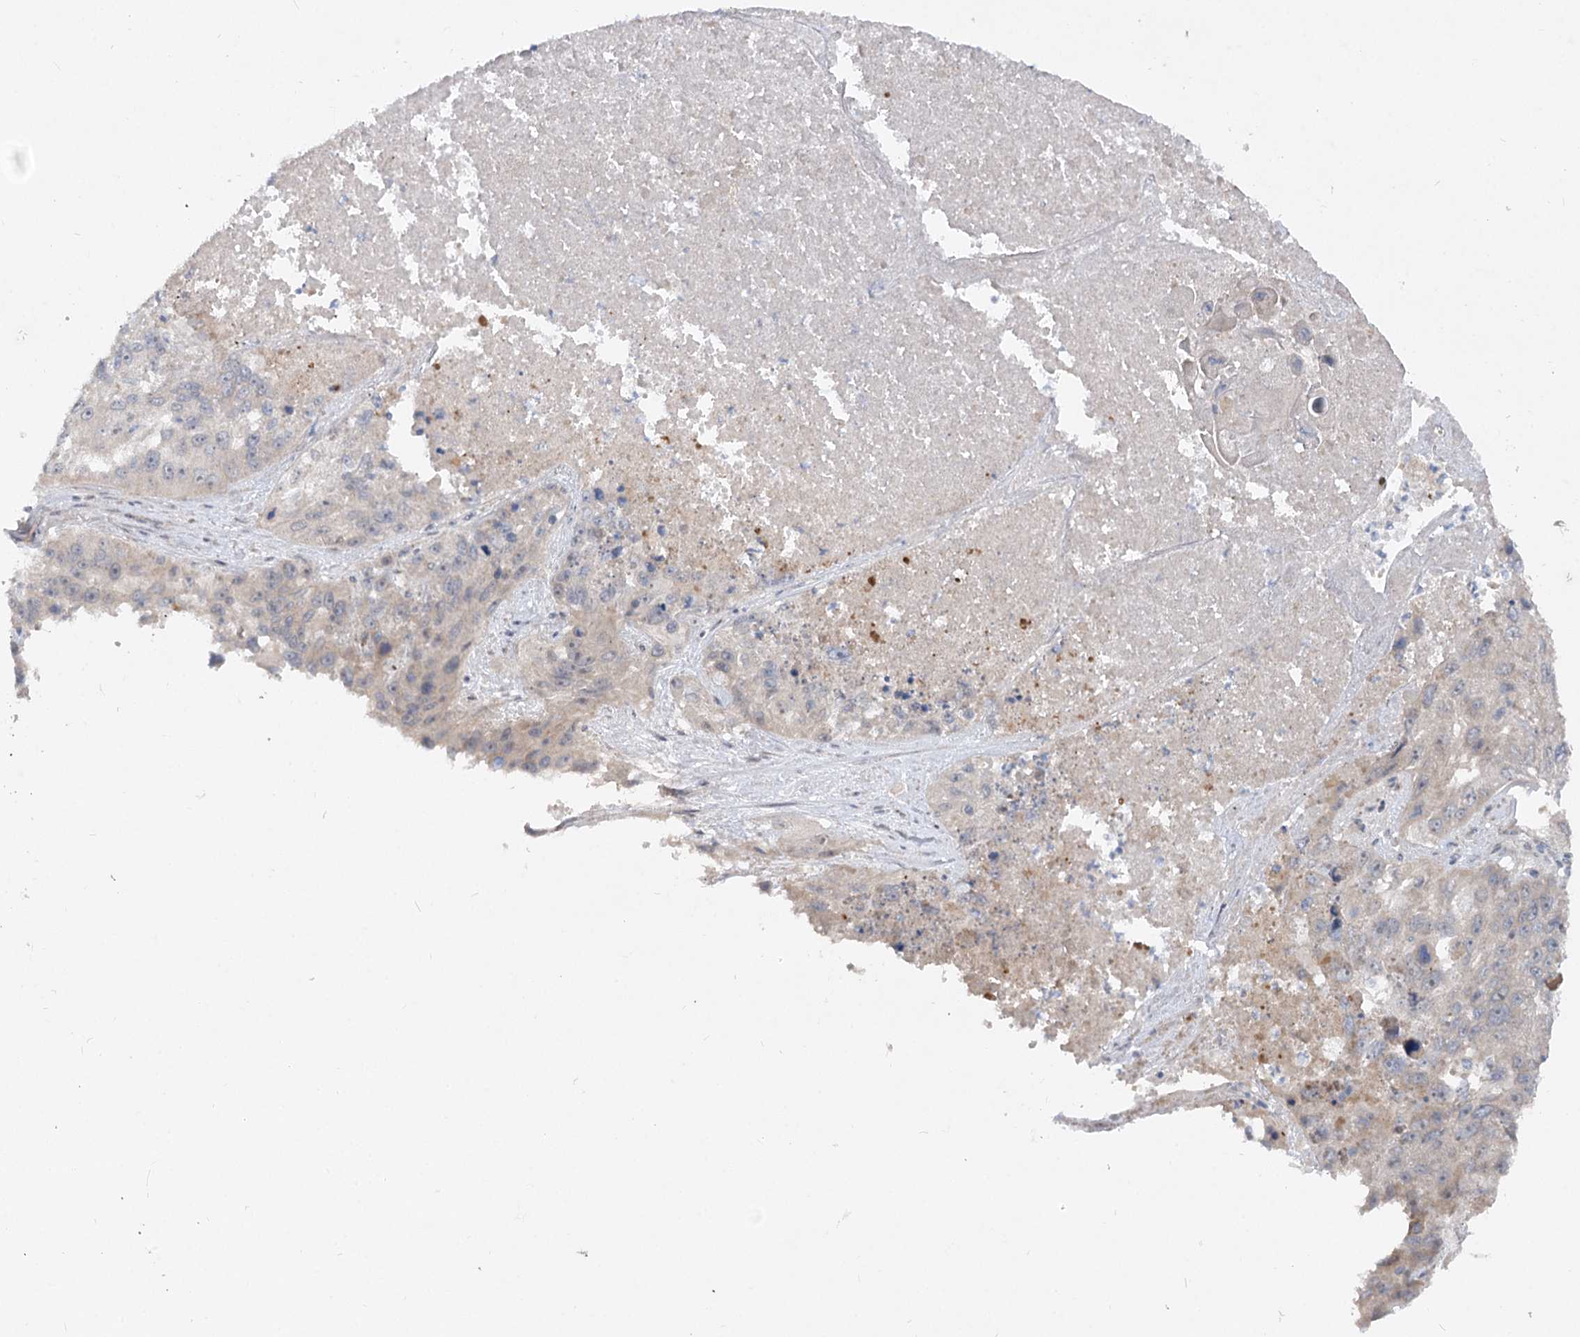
{"staining": {"intensity": "negative", "quantity": "none", "location": "none"}, "tissue": "lung cancer", "cell_type": "Tumor cells", "image_type": "cancer", "snomed": [{"axis": "morphology", "description": "Squamous cell carcinoma, NOS"}, {"axis": "topography", "description": "Lung"}], "caption": "This is an immunohistochemistry (IHC) photomicrograph of squamous cell carcinoma (lung). There is no expression in tumor cells.", "gene": "FGF19", "patient": {"sex": "male", "age": 61}}